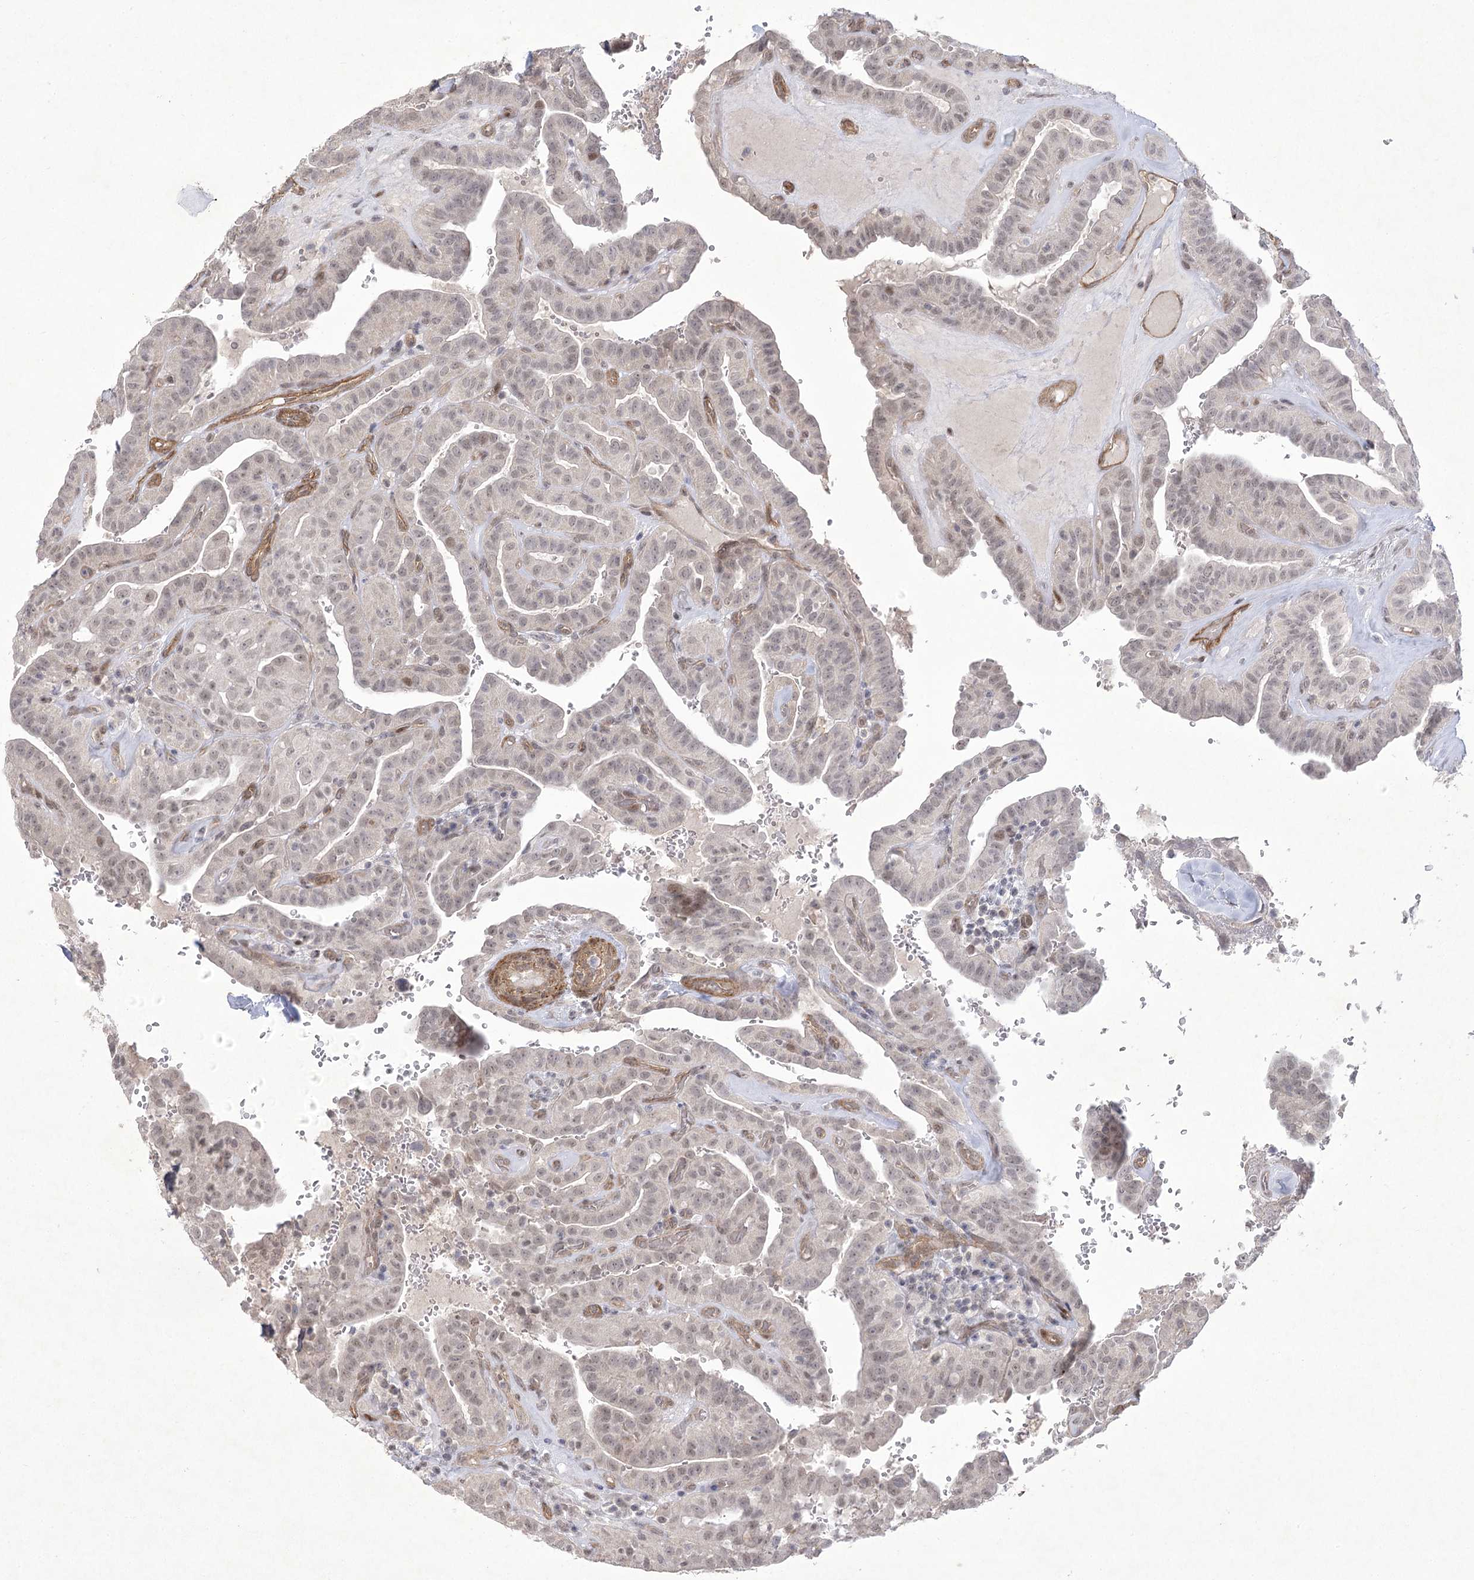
{"staining": {"intensity": "weak", "quantity": ">75%", "location": "nuclear"}, "tissue": "thyroid cancer", "cell_type": "Tumor cells", "image_type": "cancer", "snomed": [{"axis": "morphology", "description": "Papillary adenocarcinoma, NOS"}, {"axis": "topography", "description": "Thyroid gland"}], "caption": "Immunohistochemical staining of thyroid cancer (papillary adenocarcinoma) demonstrates low levels of weak nuclear protein positivity in approximately >75% of tumor cells.", "gene": "AMTN", "patient": {"sex": "male", "age": 77}}